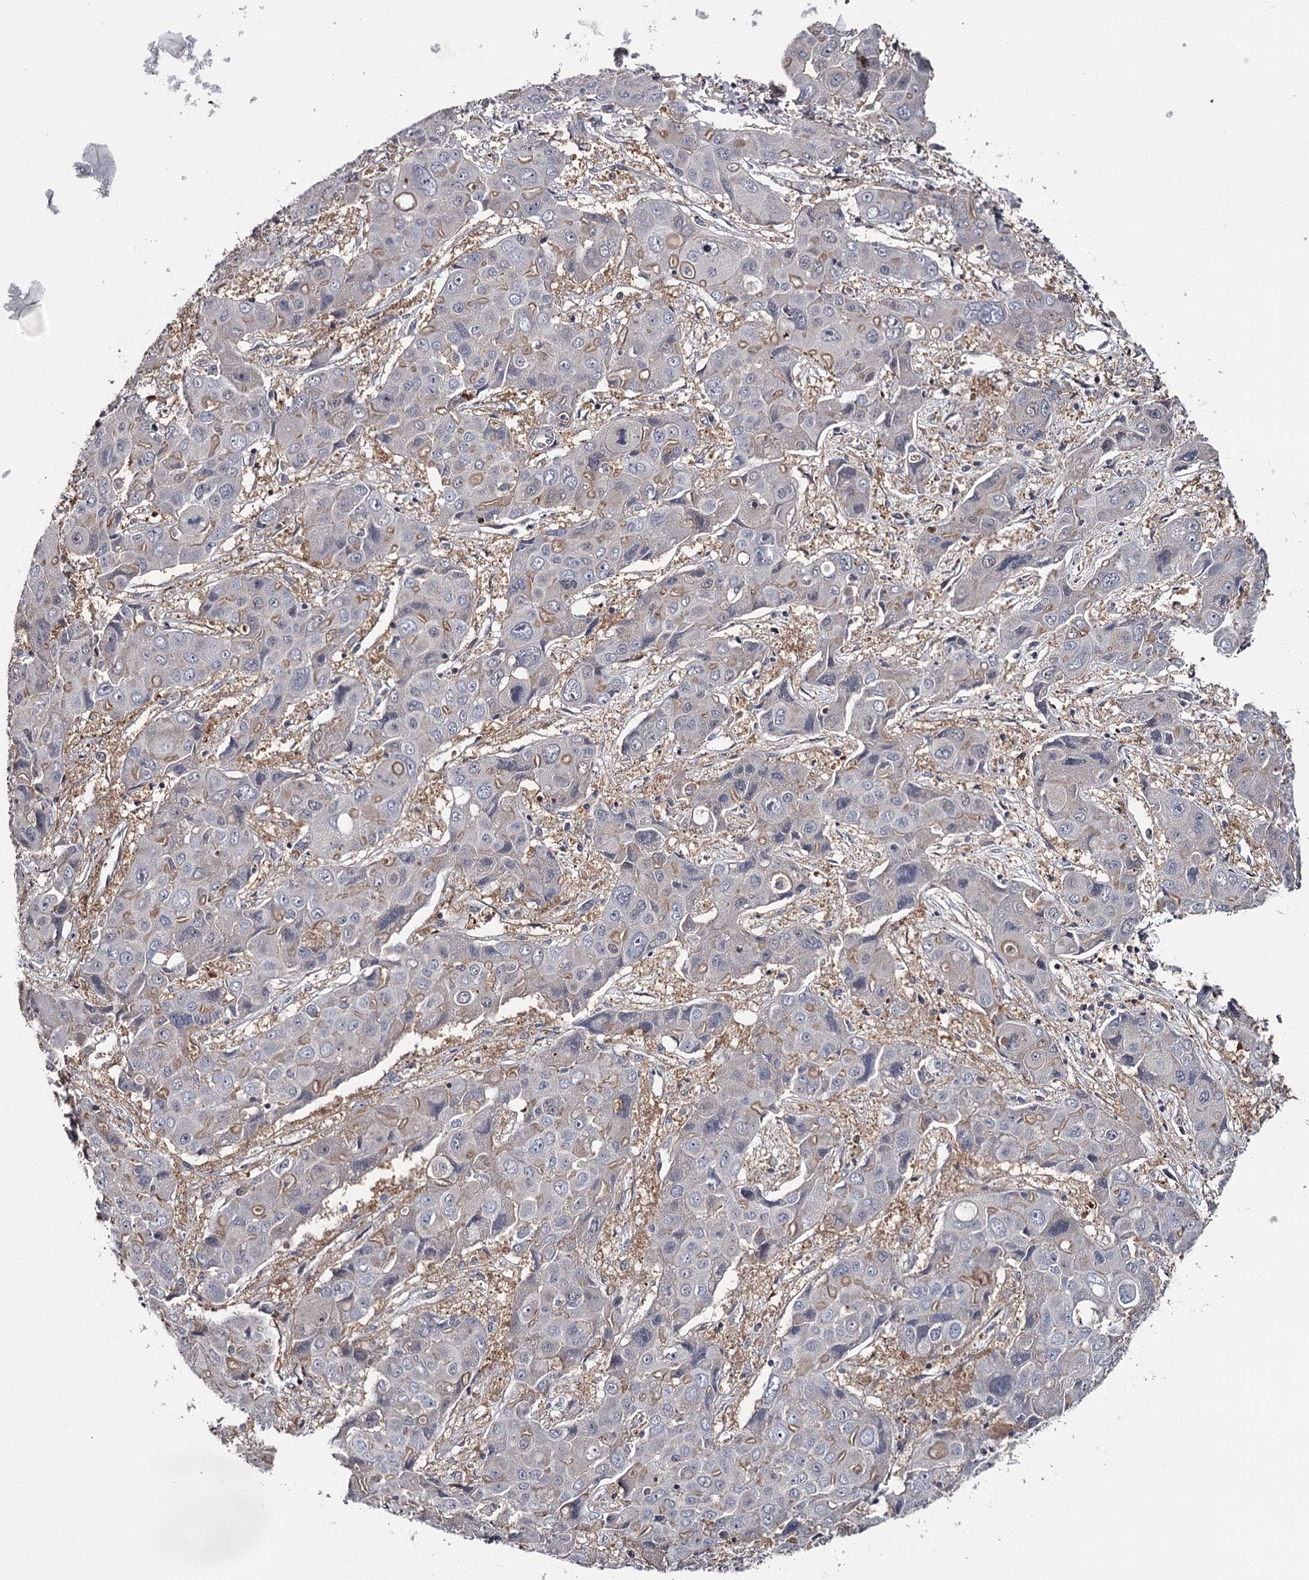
{"staining": {"intensity": "negative", "quantity": "none", "location": "none"}, "tissue": "liver cancer", "cell_type": "Tumor cells", "image_type": "cancer", "snomed": [{"axis": "morphology", "description": "Cholangiocarcinoma"}, {"axis": "topography", "description": "Liver"}], "caption": "Immunohistochemical staining of liver cancer (cholangiocarcinoma) reveals no significant expression in tumor cells. (Stains: DAB (3,3'-diaminobenzidine) IHC with hematoxylin counter stain, Microscopy: brightfield microscopy at high magnification).", "gene": "GTSF1", "patient": {"sex": "male", "age": 67}}